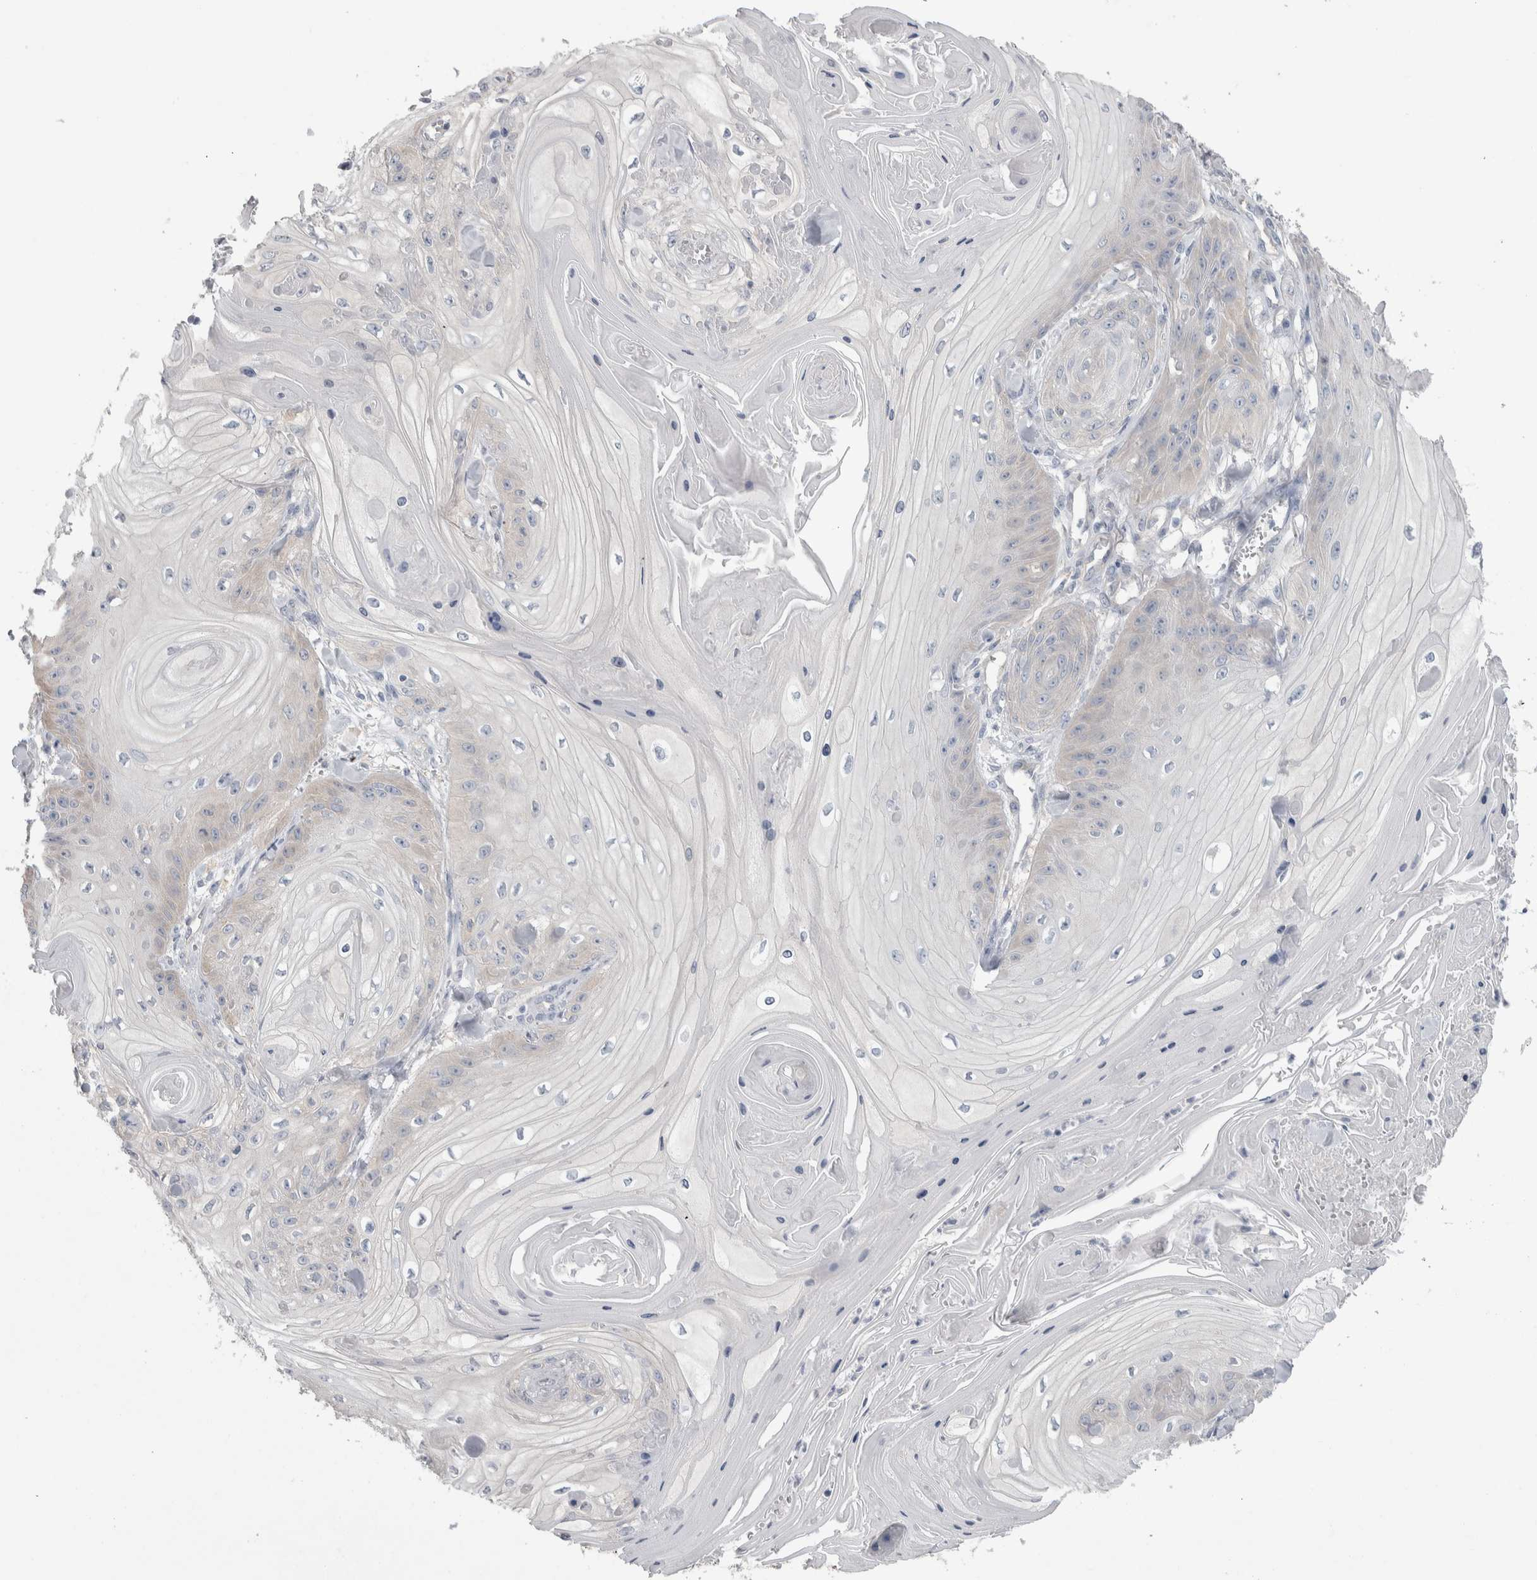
{"staining": {"intensity": "negative", "quantity": "none", "location": "none"}, "tissue": "skin cancer", "cell_type": "Tumor cells", "image_type": "cancer", "snomed": [{"axis": "morphology", "description": "Squamous cell carcinoma, NOS"}, {"axis": "topography", "description": "Skin"}], "caption": "Skin squamous cell carcinoma was stained to show a protein in brown. There is no significant positivity in tumor cells. The staining is performed using DAB brown chromogen with nuclei counter-stained in using hematoxylin.", "gene": "GPHN", "patient": {"sex": "male", "age": 74}}